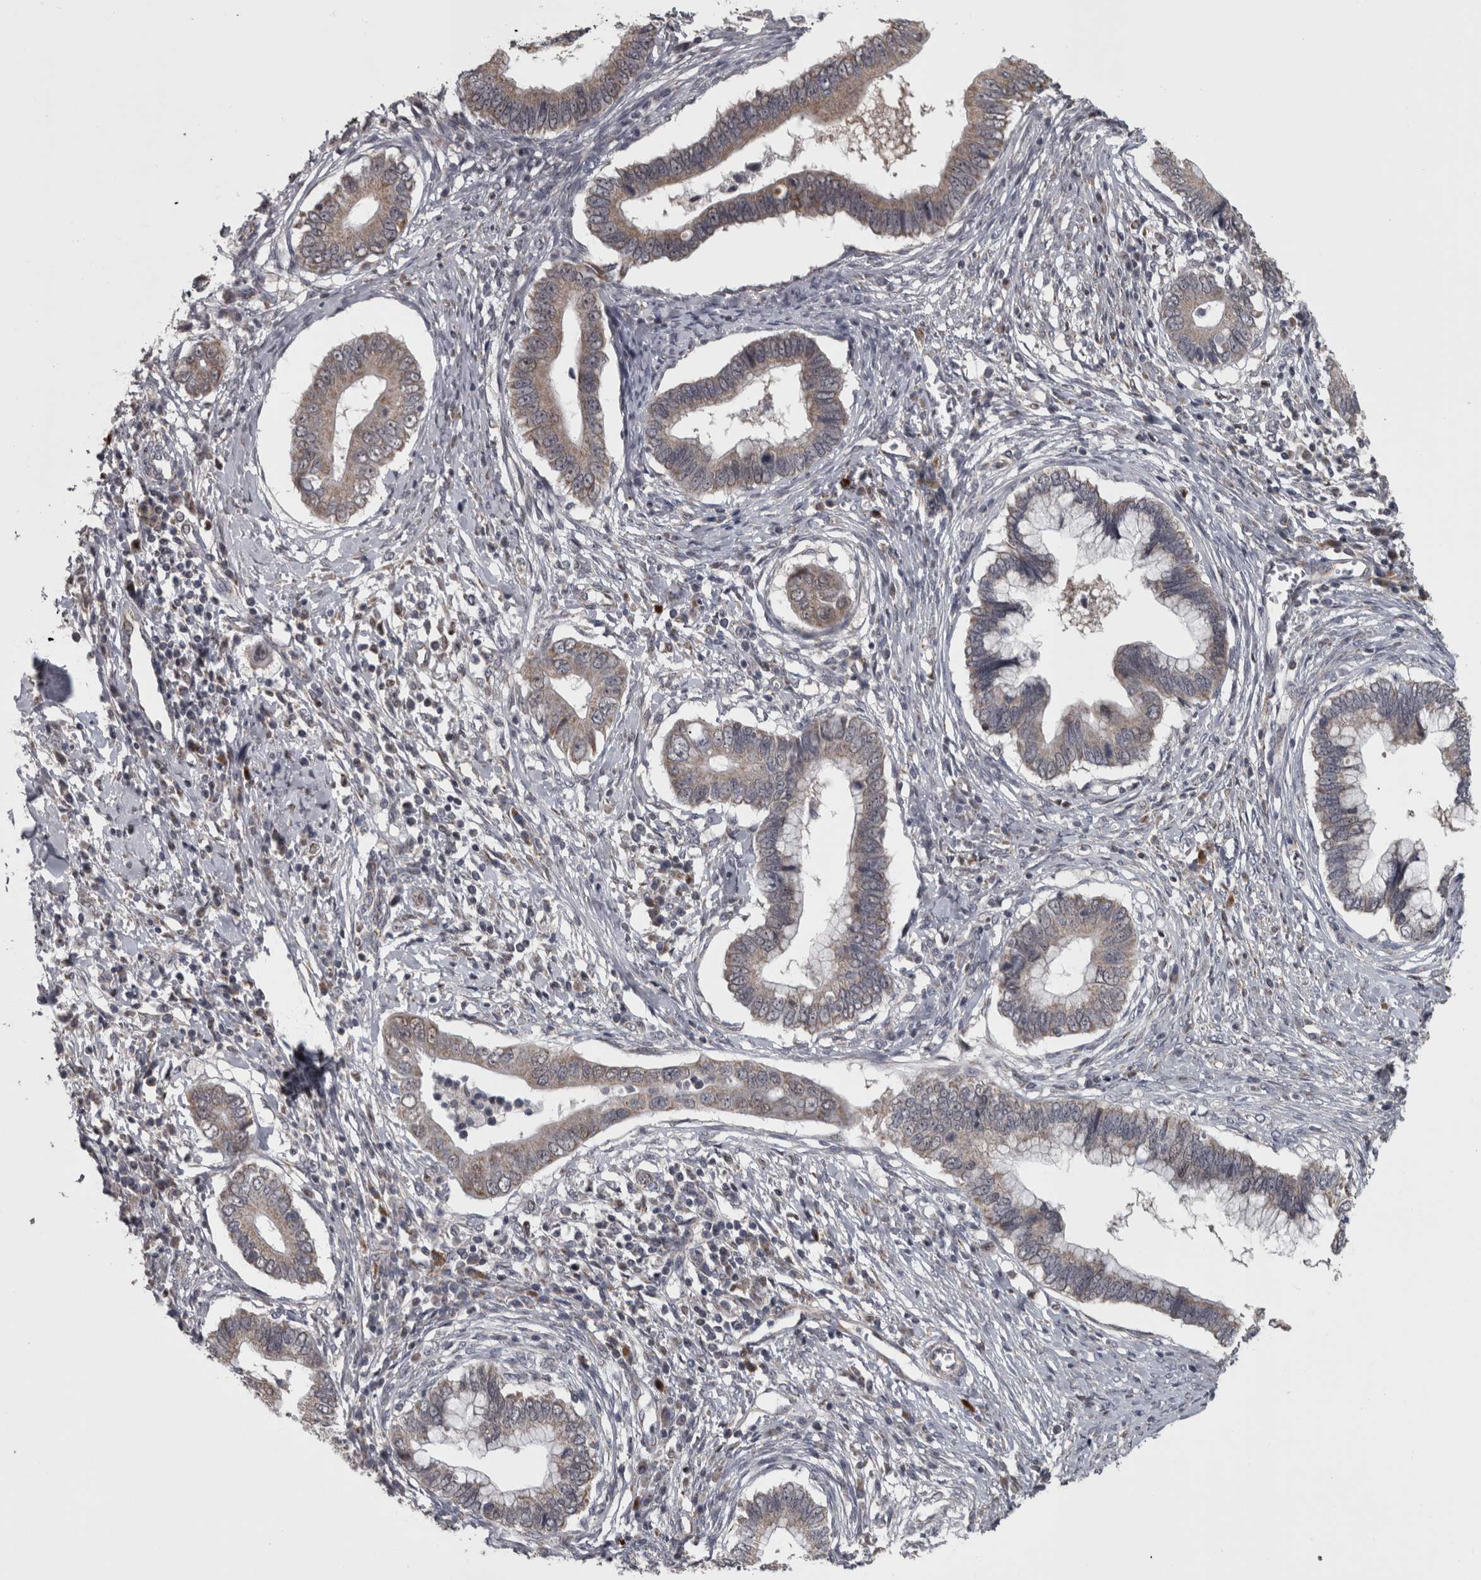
{"staining": {"intensity": "weak", "quantity": ">75%", "location": "cytoplasmic/membranous"}, "tissue": "cervical cancer", "cell_type": "Tumor cells", "image_type": "cancer", "snomed": [{"axis": "morphology", "description": "Adenocarcinoma, NOS"}, {"axis": "topography", "description": "Cervix"}], "caption": "Tumor cells reveal weak cytoplasmic/membranous positivity in about >75% of cells in cervical adenocarcinoma.", "gene": "DBT", "patient": {"sex": "female", "age": 44}}